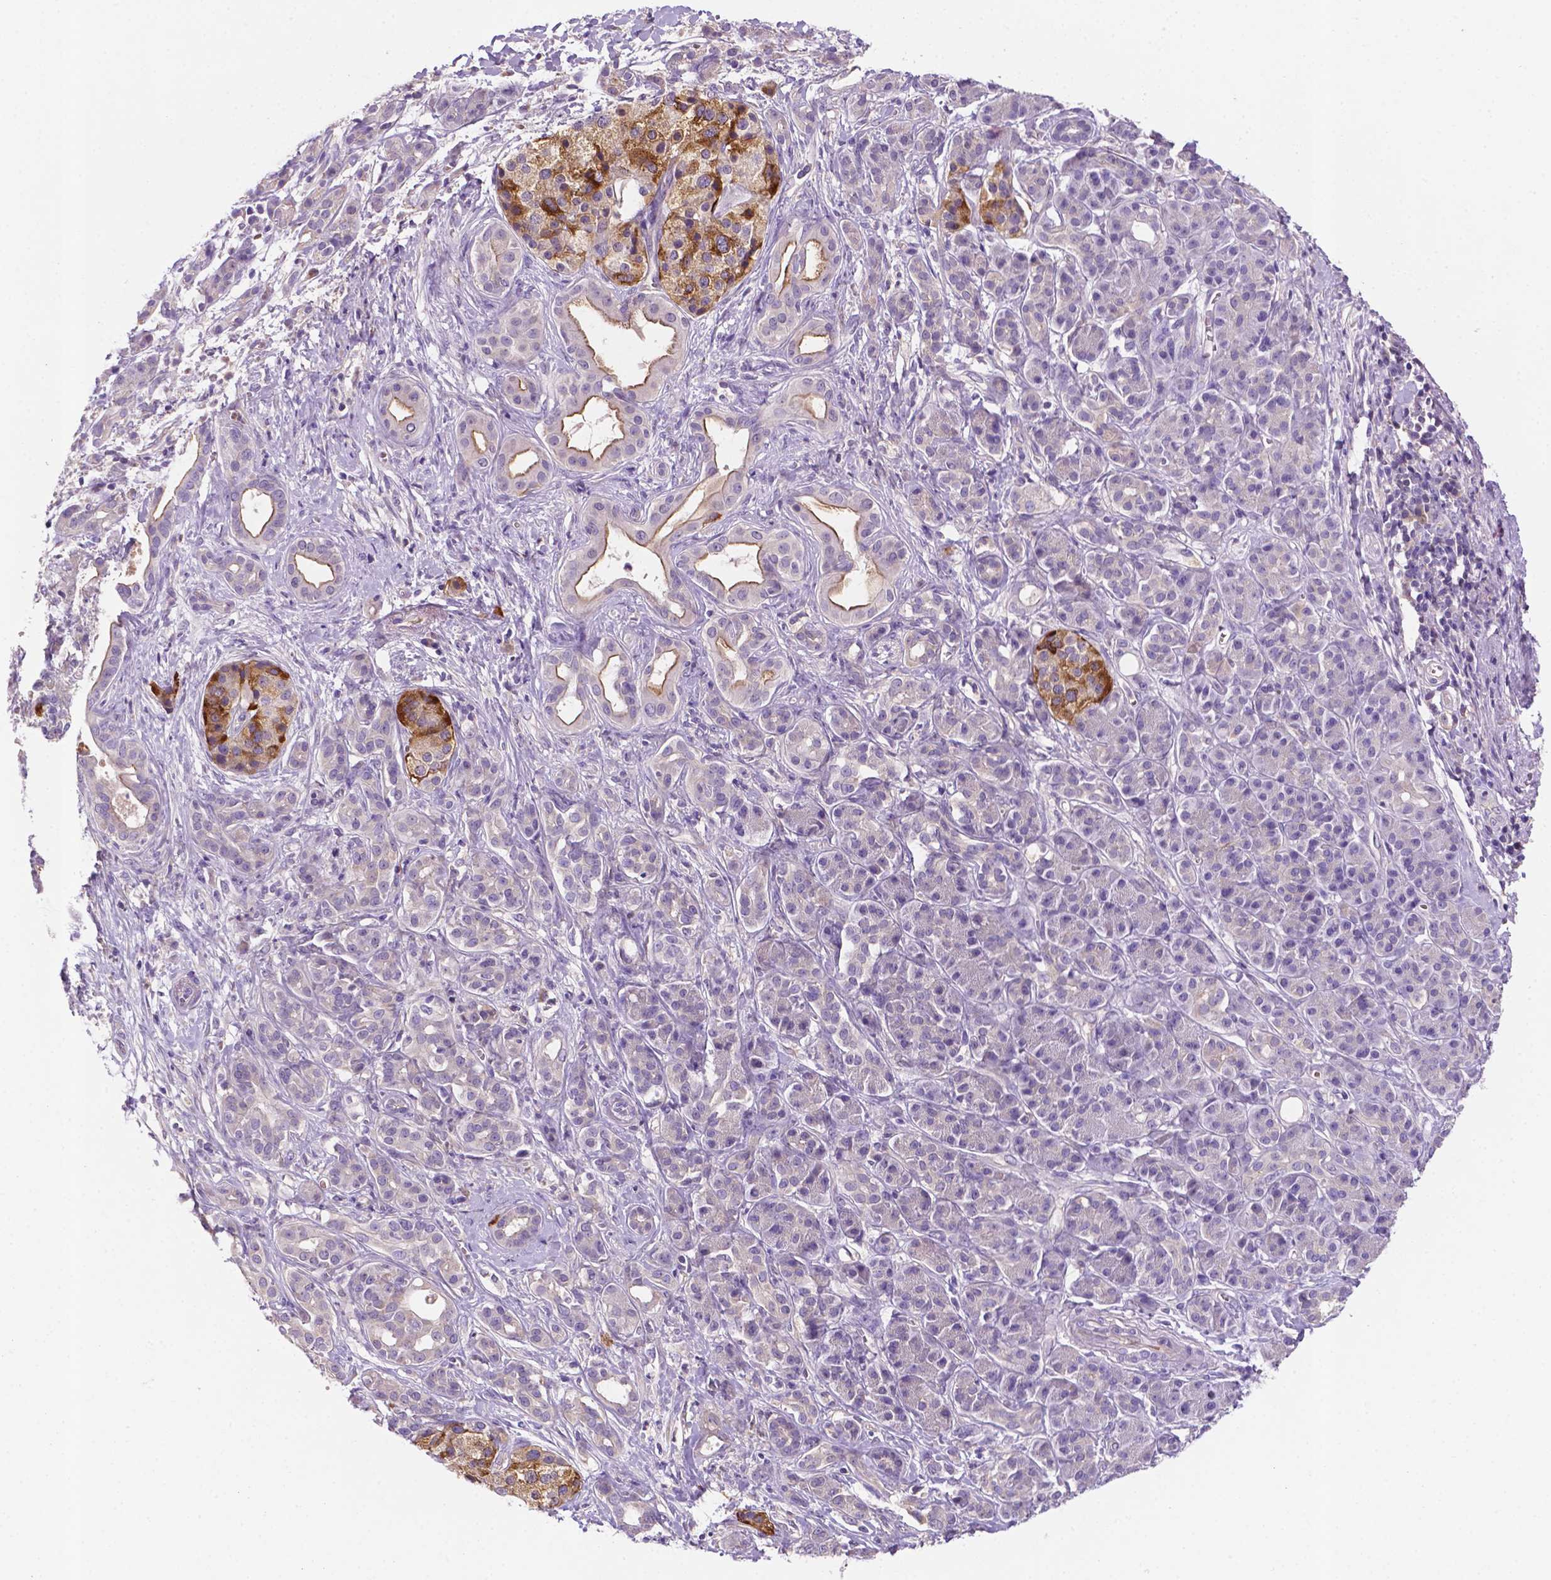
{"staining": {"intensity": "moderate", "quantity": "<25%", "location": "cytoplasmic/membranous"}, "tissue": "pancreatic cancer", "cell_type": "Tumor cells", "image_type": "cancer", "snomed": [{"axis": "morphology", "description": "Adenocarcinoma, NOS"}, {"axis": "topography", "description": "Pancreas"}], "caption": "Immunohistochemical staining of human pancreatic cancer (adenocarcinoma) shows low levels of moderate cytoplasmic/membranous protein positivity in approximately <25% of tumor cells.", "gene": "TM4SF20", "patient": {"sex": "male", "age": 61}}